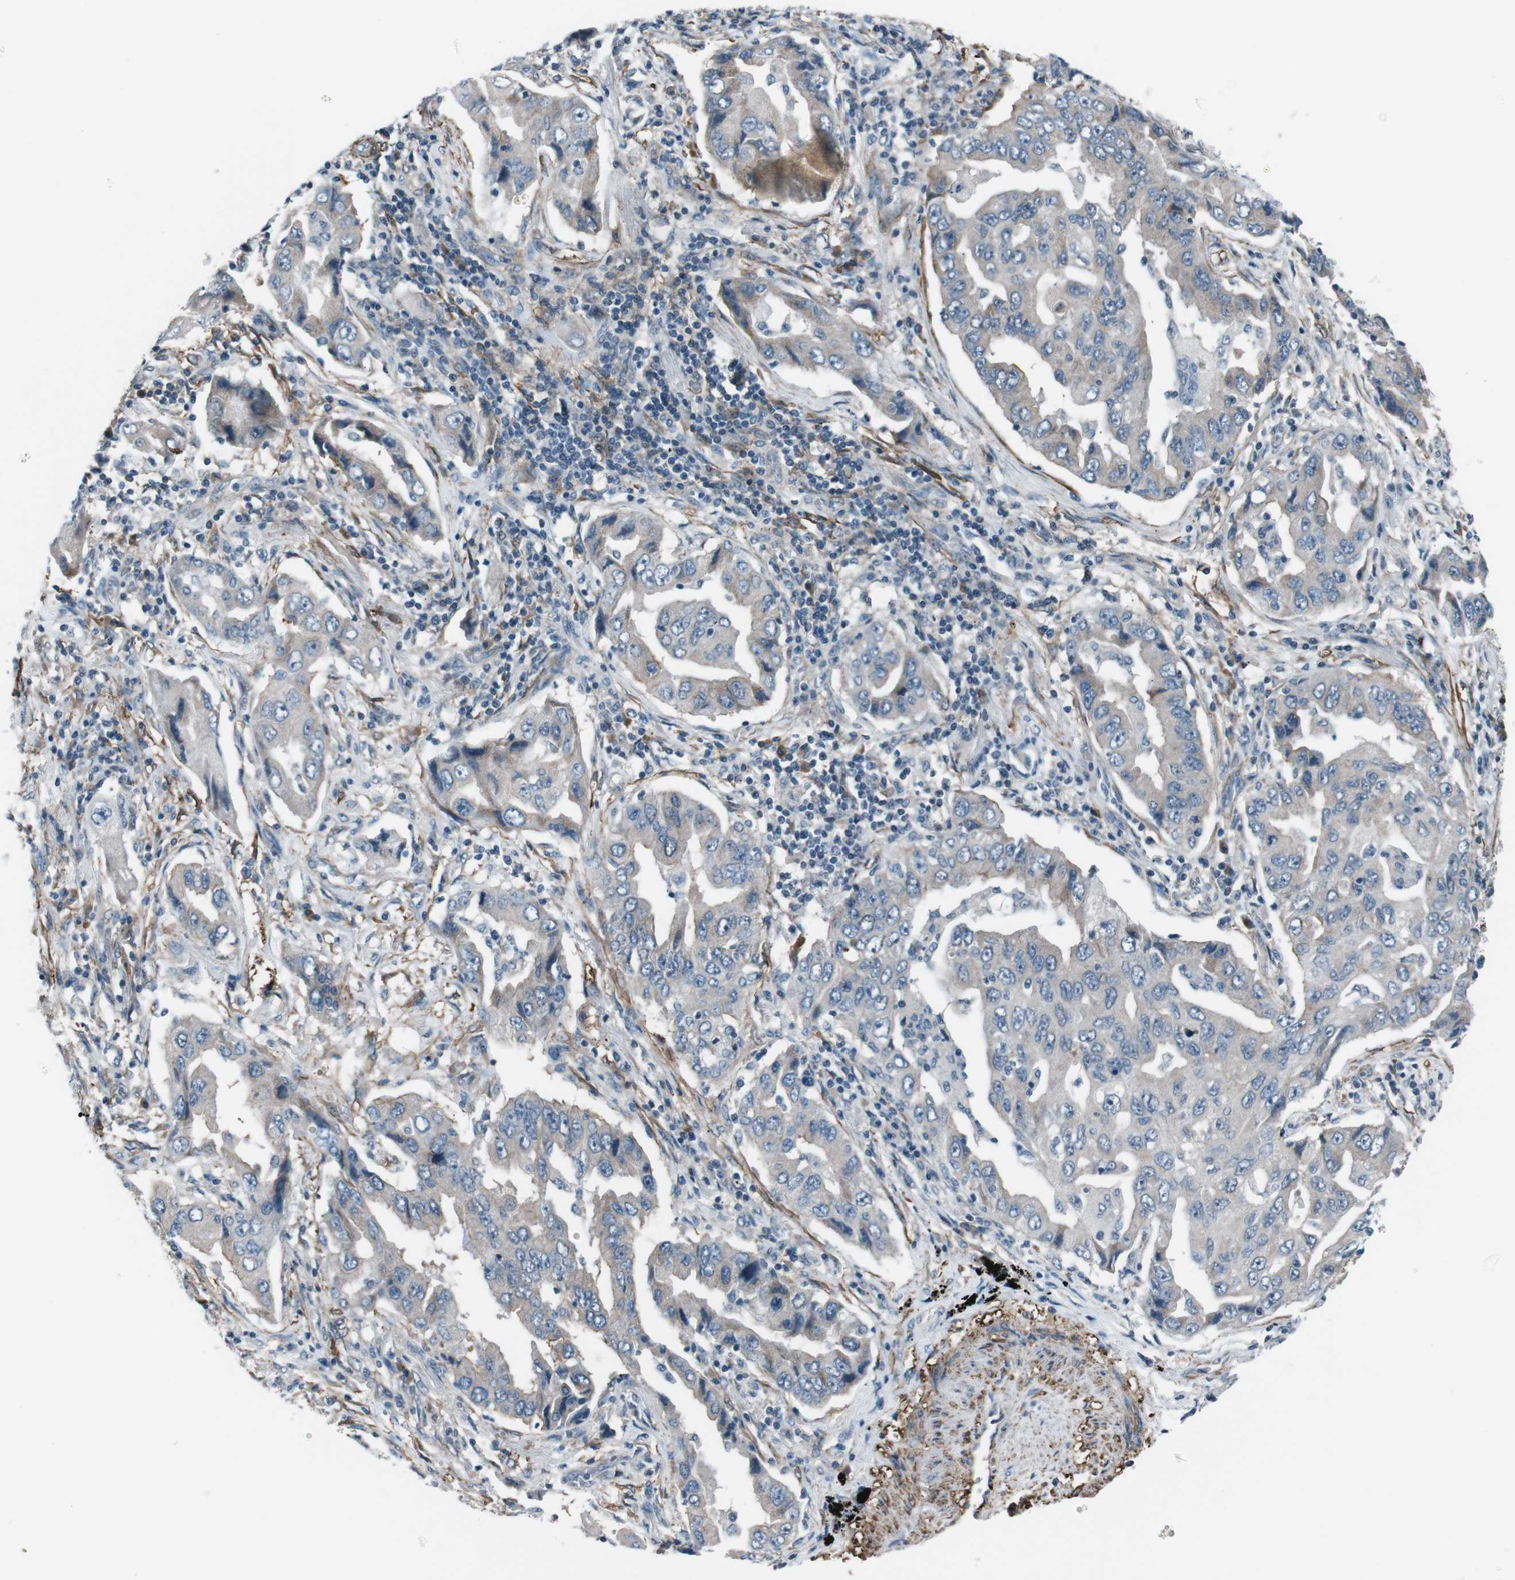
{"staining": {"intensity": "negative", "quantity": "none", "location": "none"}, "tissue": "lung cancer", "cell_type": "Tumor cells", "image_type": "cancer", "snomed": [{"axis": "morphology", "description": "Adenocarcinoma, NOS"}, {"axis": "topography", "description": "Lung"}], "caption": "This micrograph is of lung cancer stained with IHC to label a protein in brown with the nuclei are counter-stained blue. There is no staining in tumor cells. (DAB immunohistochemistry, high magnification).", "gene": "PDLIM5", "patient": {"sex": "female", "age": 65}}